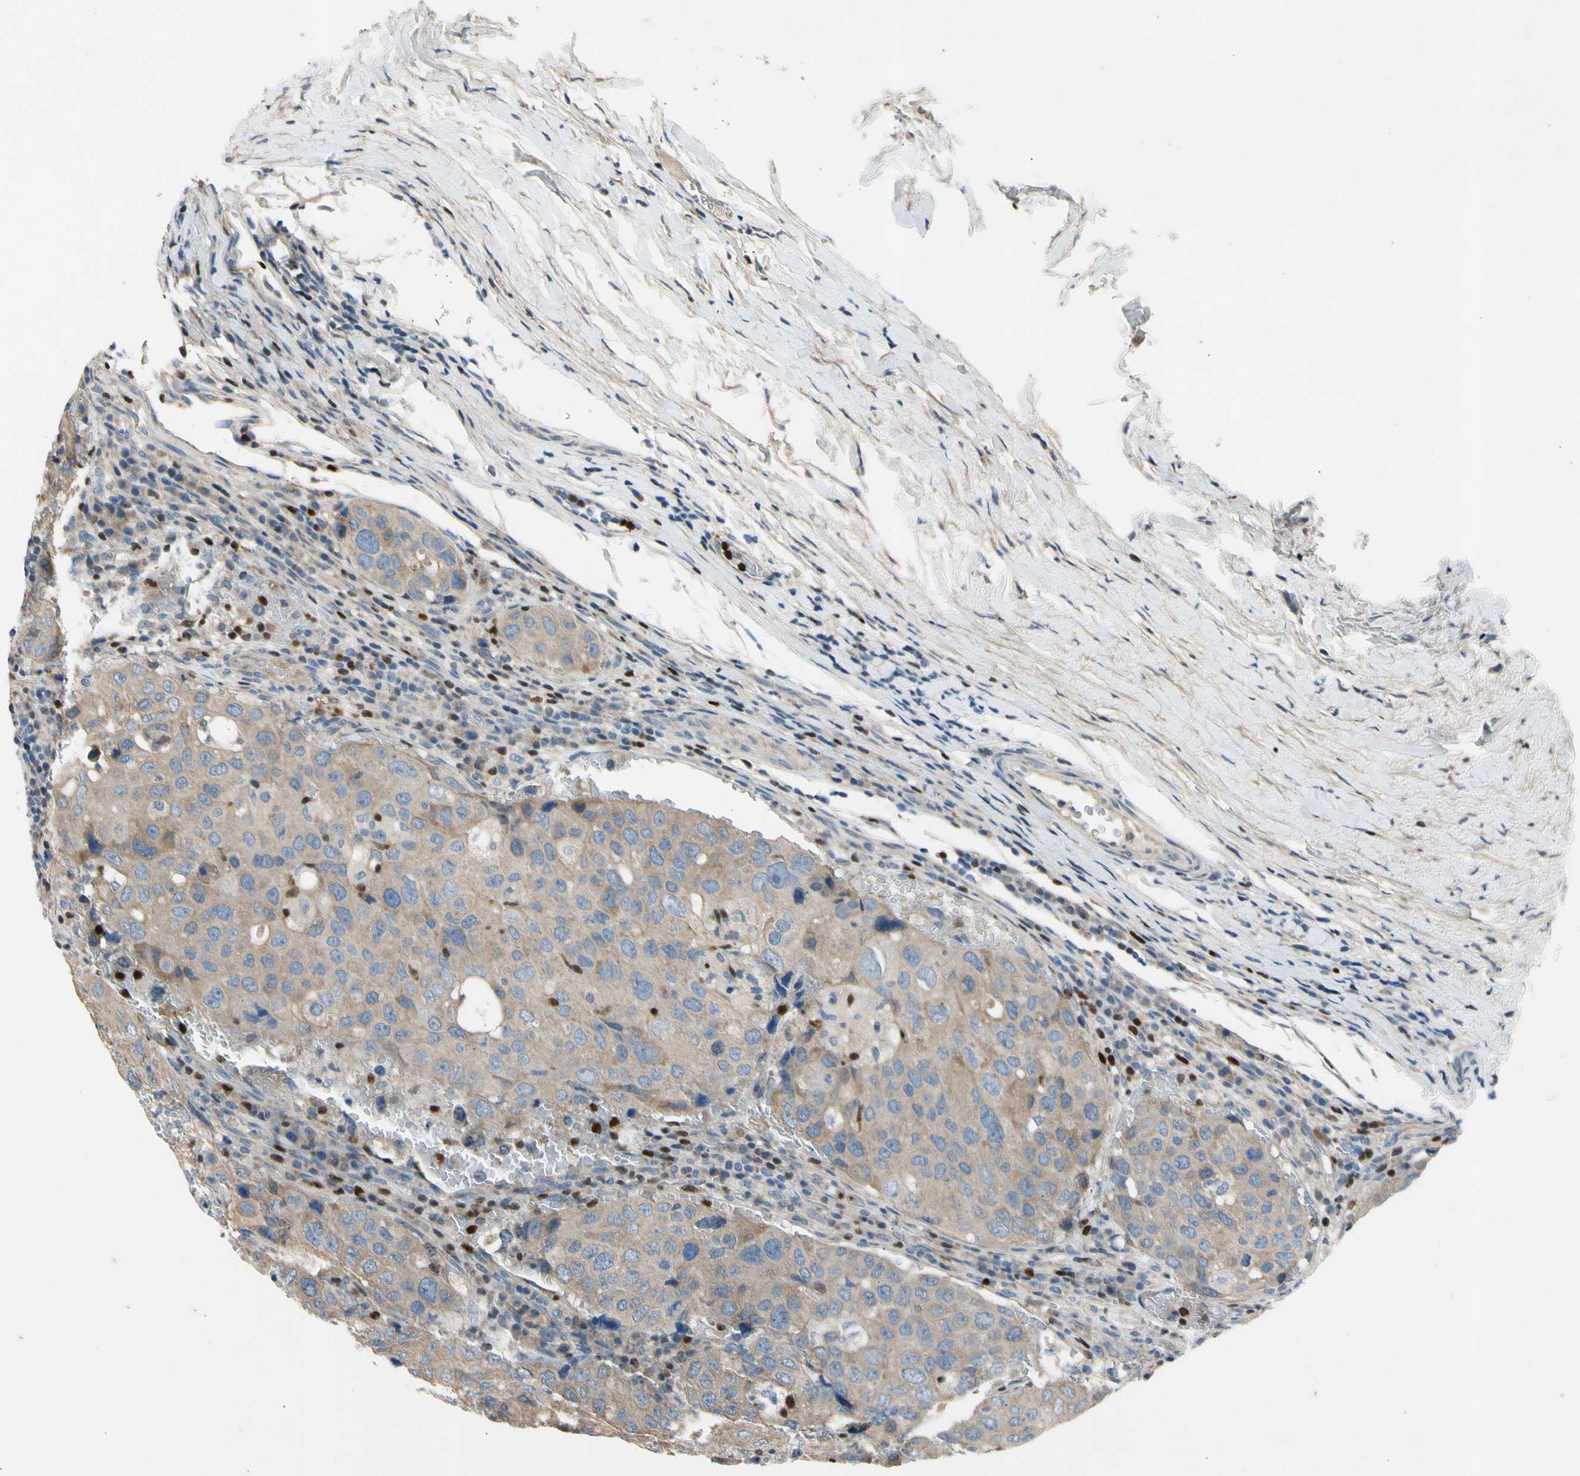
{"staining": {"intensity": "weak", "quantity": ">75%", "location": "cytoplasmic/membranous"}, "tissue": "urothelial cancer", "cell_type": "Tumor cells", "image_type": "cancer", "snomed": [{"axis": "morphology", "description": "Urothelial carcinoma, High grade"}, {"axis": "topography", "description": "Lymph node"}, {"axis": "topography", "description": "Urinary bladder"}], "caption": "Tumor cells show low levels of weak cytoplasmic/membranous positivity in about >75% of cells in human urothelial cancer. The staining is performed using DAB brown chromogen to label protein expression. The nuclei are counter-stained blue using hematoxylin.", "gene": "TBX21", "patient": {"sex": "male", "age": 51}}